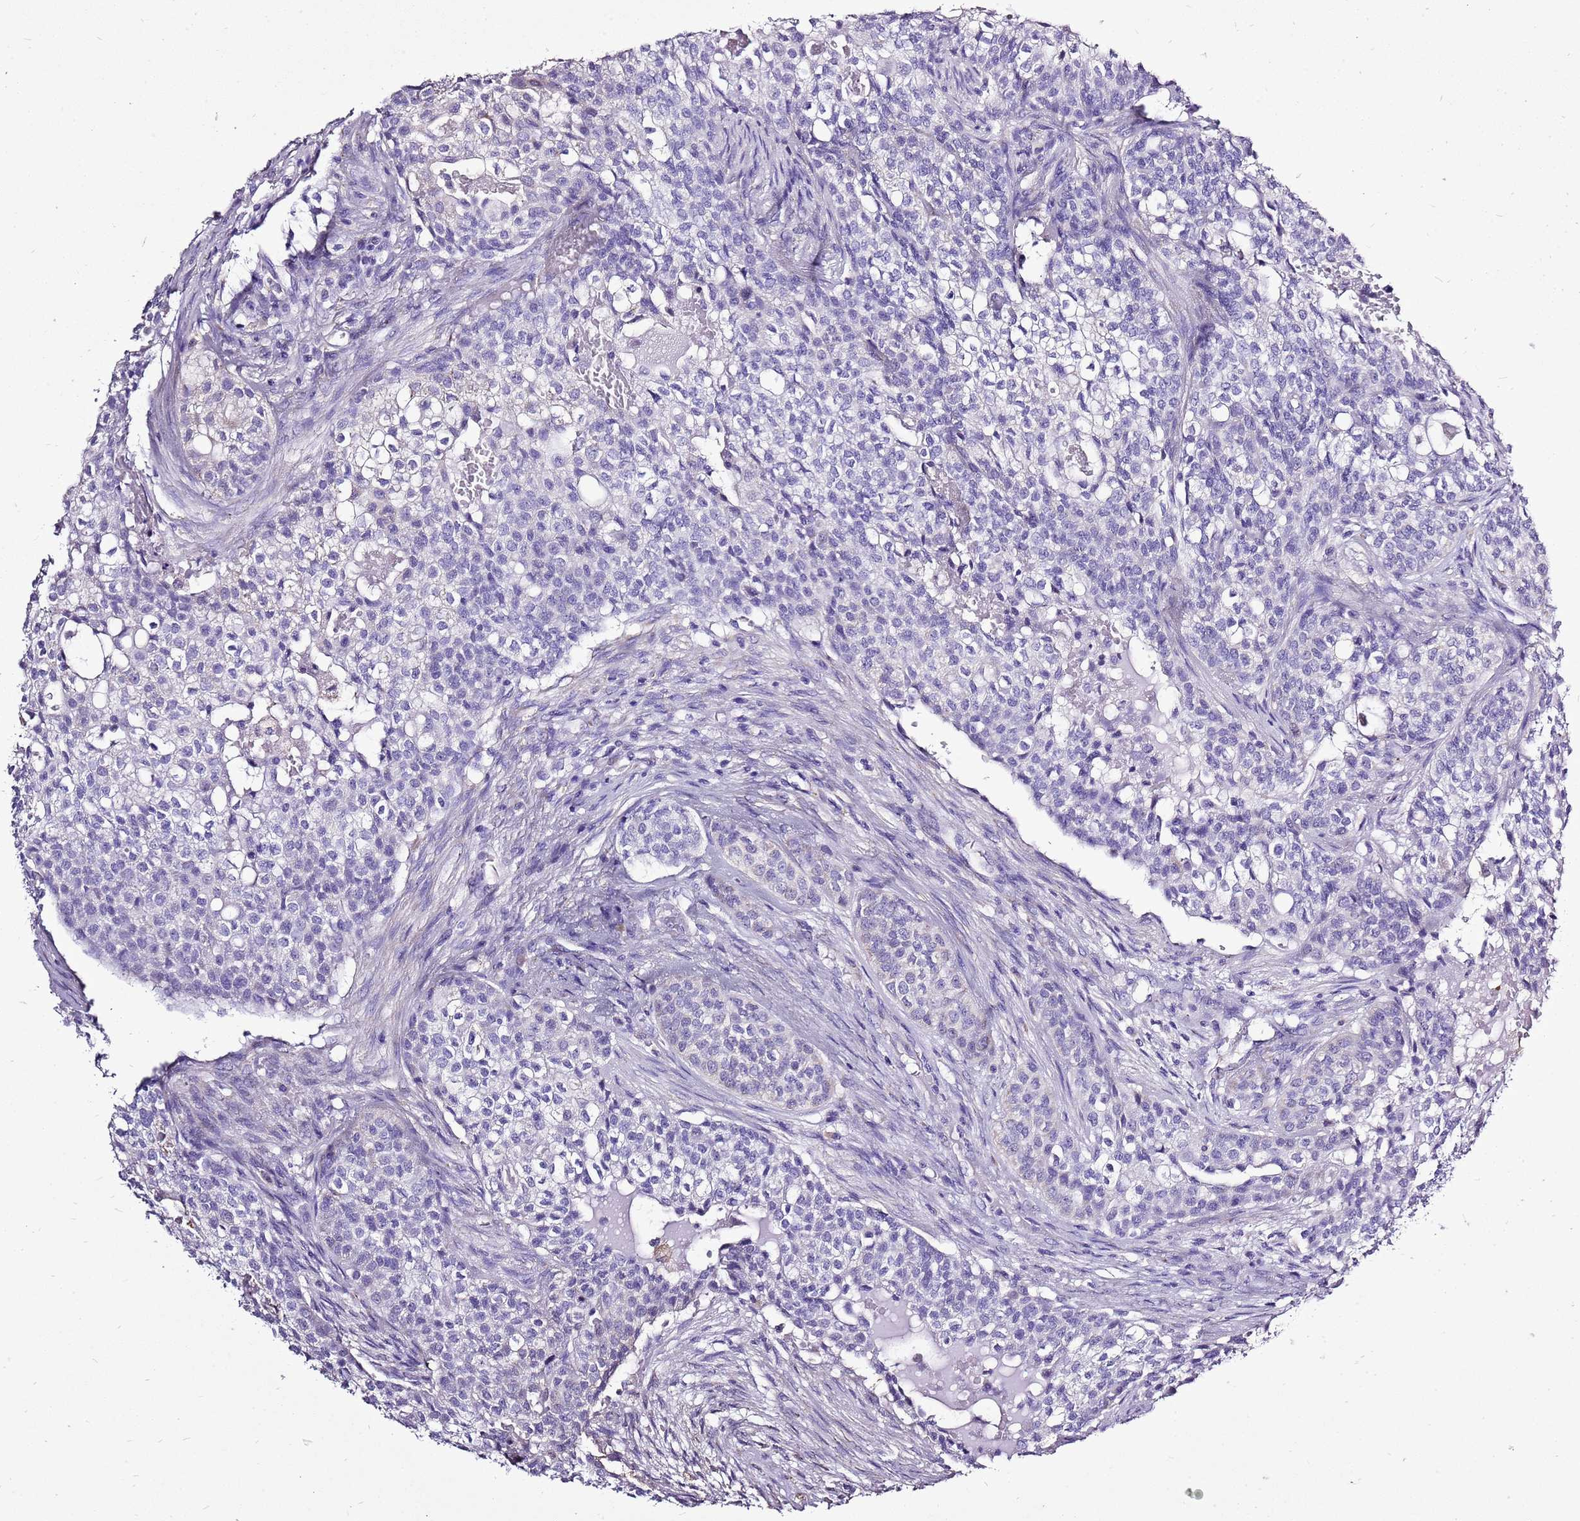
{"staining": {"intensity": "negative", "quantity": "none", "location": "none"}, "tissue": "head and neck cancer", "cell_type": "Tumor cells", "image_type": "cancer", "snomed": [{"axis": "morphology", "description": "Adenocarcinoma, NOS"}, {"axis": "topography", "description": "Head-Neck"}], "caption": "IHC image of human head and neck cancer (adenocarcinoma) stained for a protein (brown), which reveals no positivity in tumor cells.", "gene": "ACSS3", "patient": {"sex": "male", "age": 81}}